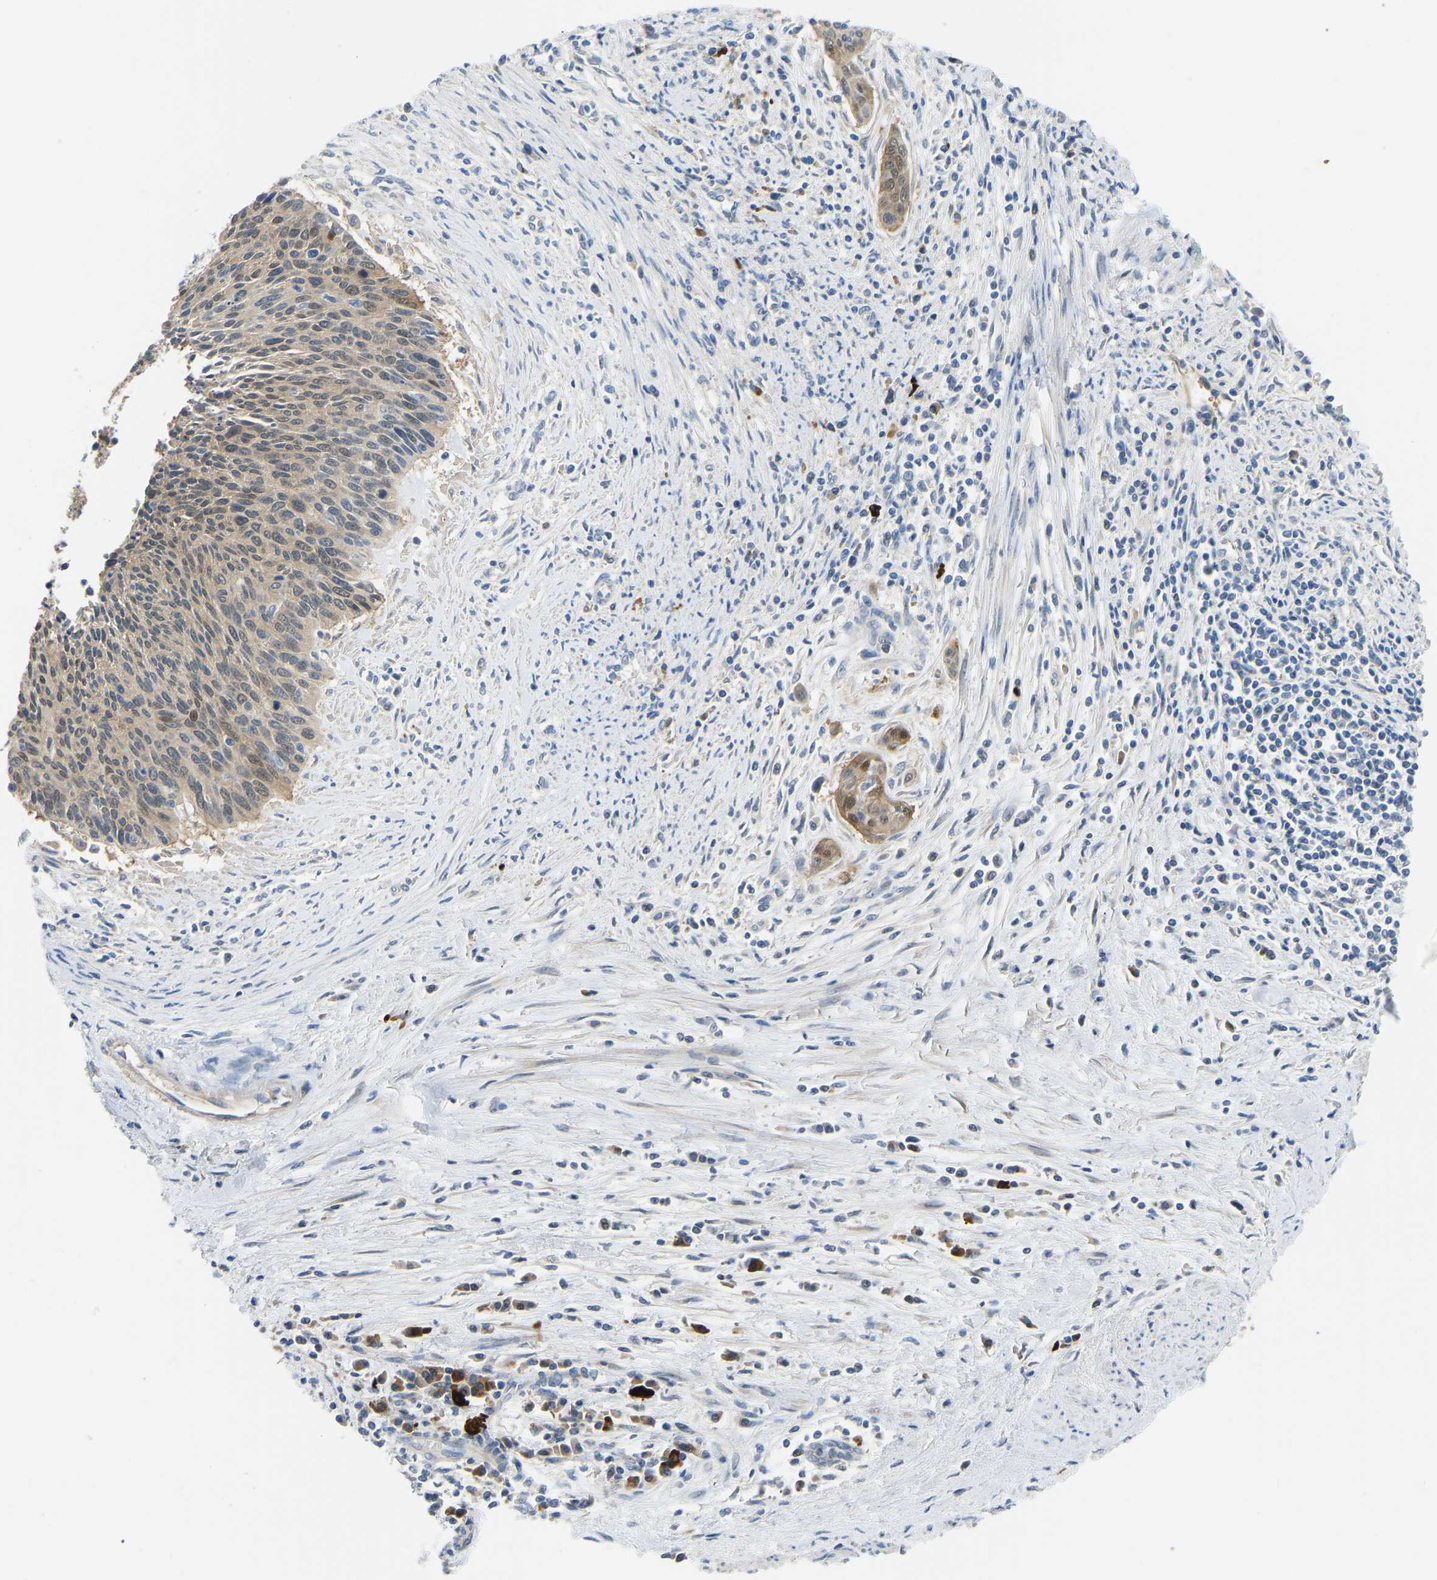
{"staining": {"intensity": "moderate", "quantity": "25%-75%", "location": "cytoplasmic/membranous"}, "tissue": "cervical cancer", "cell_type": "Tumor cells", "image_type": "cancer", "snomed": [{"axis": "morphology", "description": "Squamous cell carcinoma, NOS"}, {"axis": "topography", "description": "Cervix"}], "caption": "Cervical squamous cell carcinoma stained with DAB (3,3'-diaminobenzidine) immunohistochemistry displays medium levels of moderate cytoplasmic/membranous positivity in about 25%-75% of tumor cells. (brown staining indicates protein expression, while blue staining denotes nuclei).", "gene": "RBP1", "patient": {"sex": "female", "age": 55}}